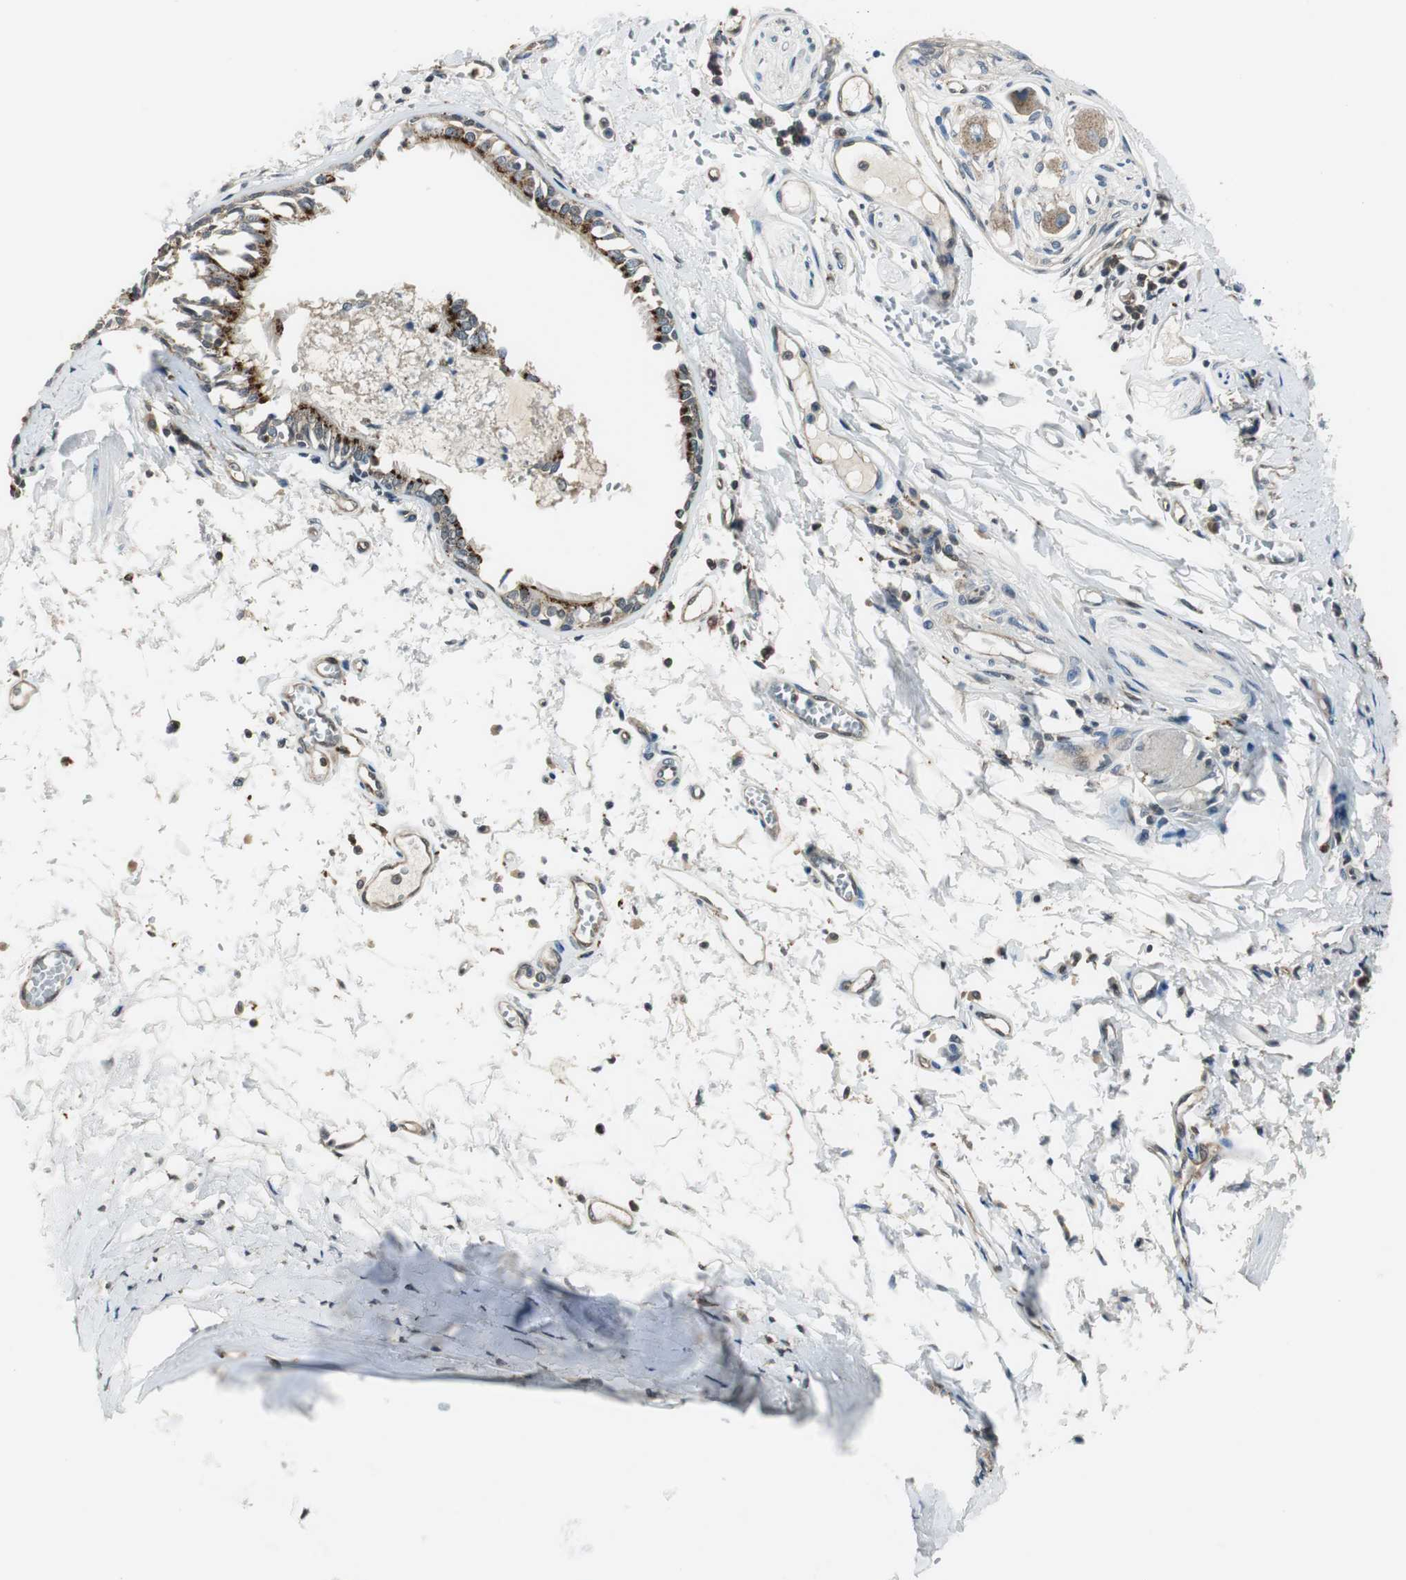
{"staining": {"intensity": "strong", "quantity": ">75%", "location": "cytoplasmic/membranous"}, "tissue": "bronchus", "cell_type": "Respiratory epithelial cells", "image_type": "normal", "snomed": [{"axis": "morphology", "description": "Normal tissue, NOS"}, {"axis": "topography", "description": "Bronchus"}, {"axis": "topography", "description": "Lung"}], "caption": "Protein analysis of unremarkable bronchus displays strong cytoplasmic/membranous expression in approximately >75% of respiratory epithelial cells.", "gene": "NCK1", "patient": {"sex": "female", "age": 56}}